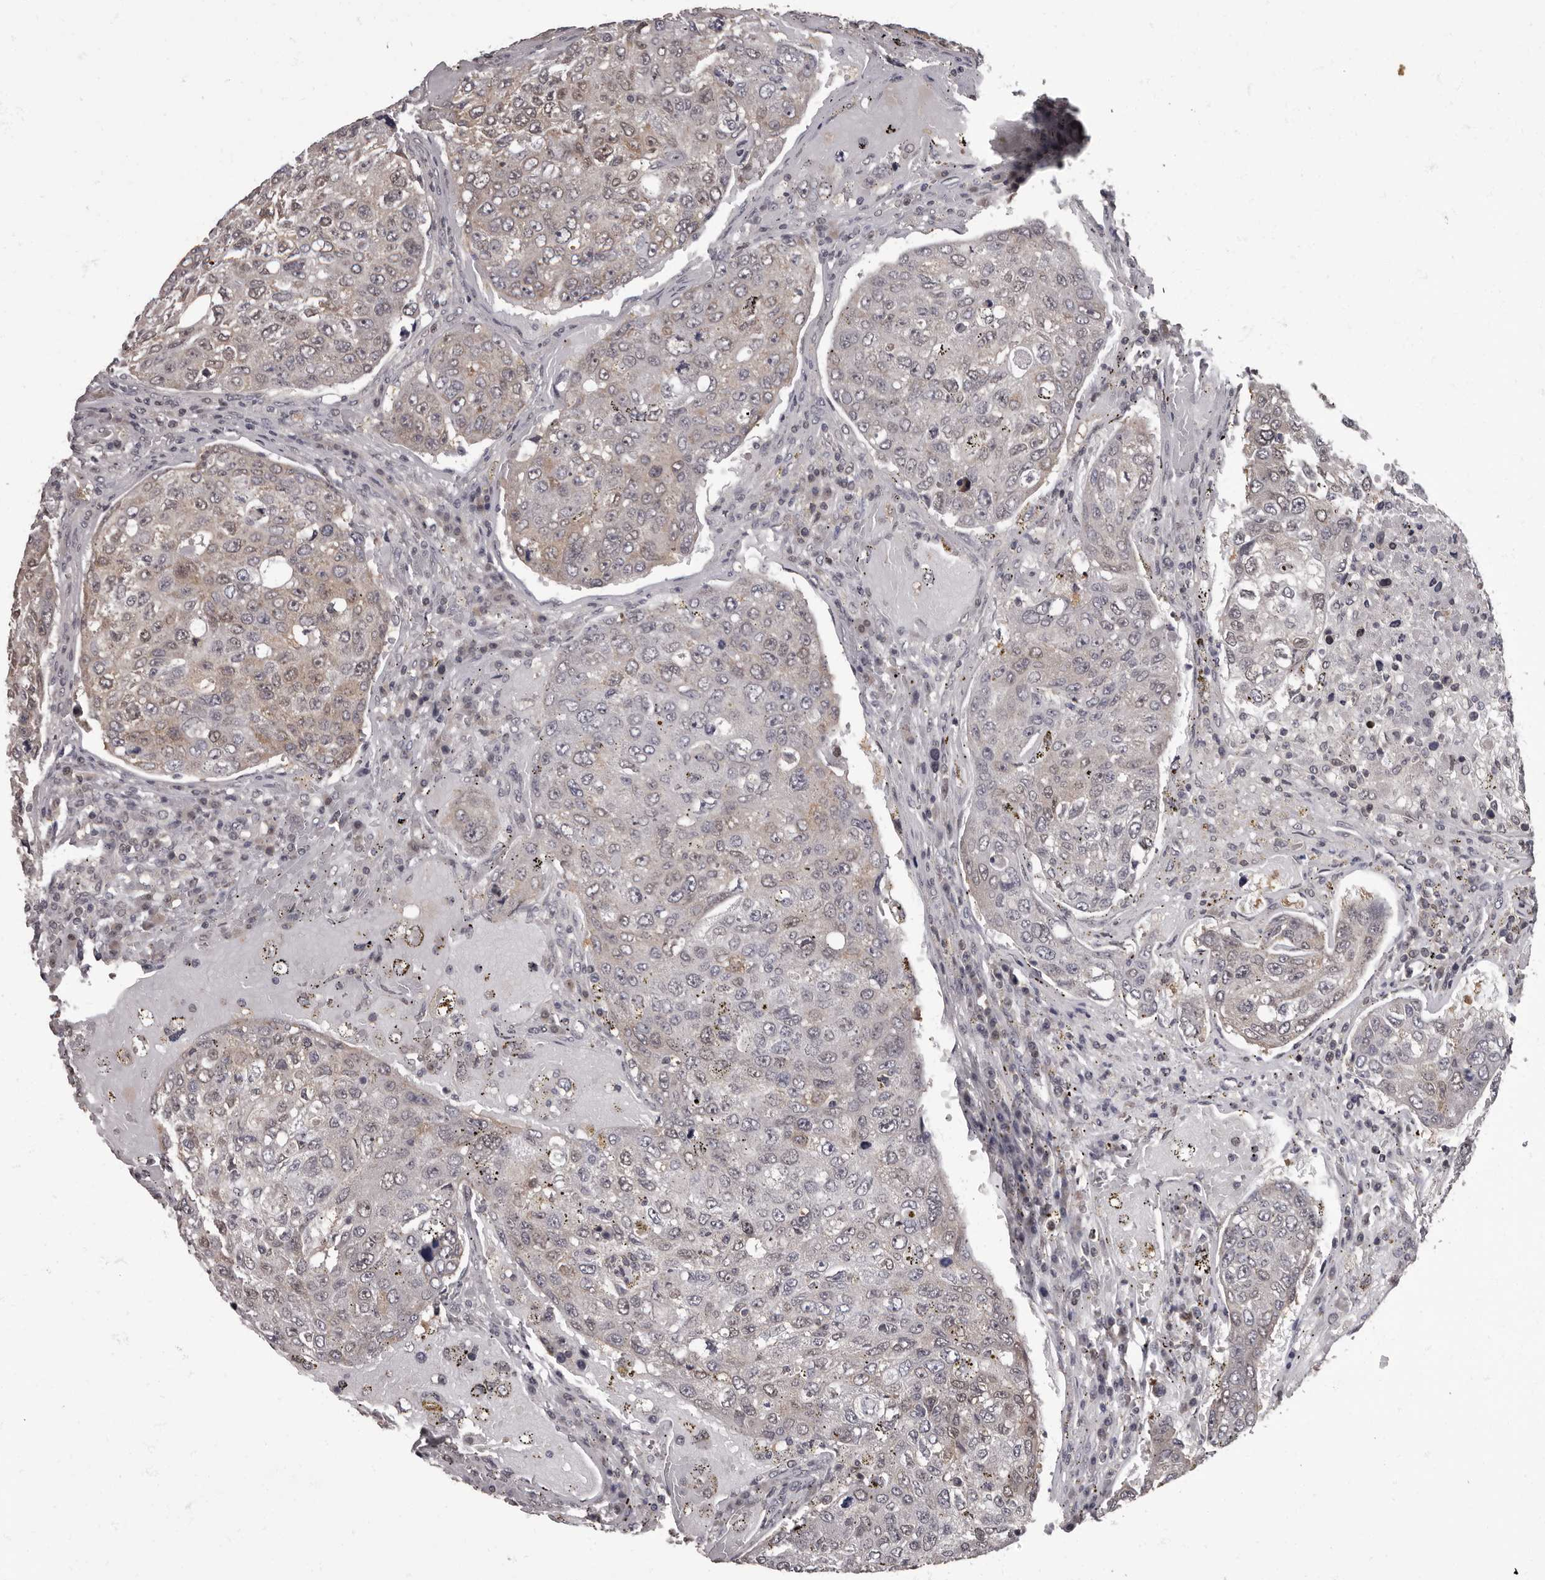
{"staining": {"intensity": "weak", "quantity": "<25%", "location": "cytoplasmic/membranous,nuclear"}, "tissue": "urothelial cancer", "cell_type": "Tumor cells", "image_type": "cancer", "snomed": [{"axis": "morphology", "description": "Urothelial carcinoma, High grade"}, {"axis": "topography", "description": "Lymph node"}, {"axis": "topography", "description": "Urinary bladder"}], "caption": "High power microscopy micrograph of an immunohistochemistry image of high-grade urothelial carcinoma, revealing no significant staining in tumor cells. The staining was performed using DAB (3,3'-diaminobenzidine) to visualize the protein expression in brown, while the nuclei were stained in blue with hematoxylin (Magnification: 20x).", "gene": "C1orf50", "patient": {"sex": "male", "age": 51}}